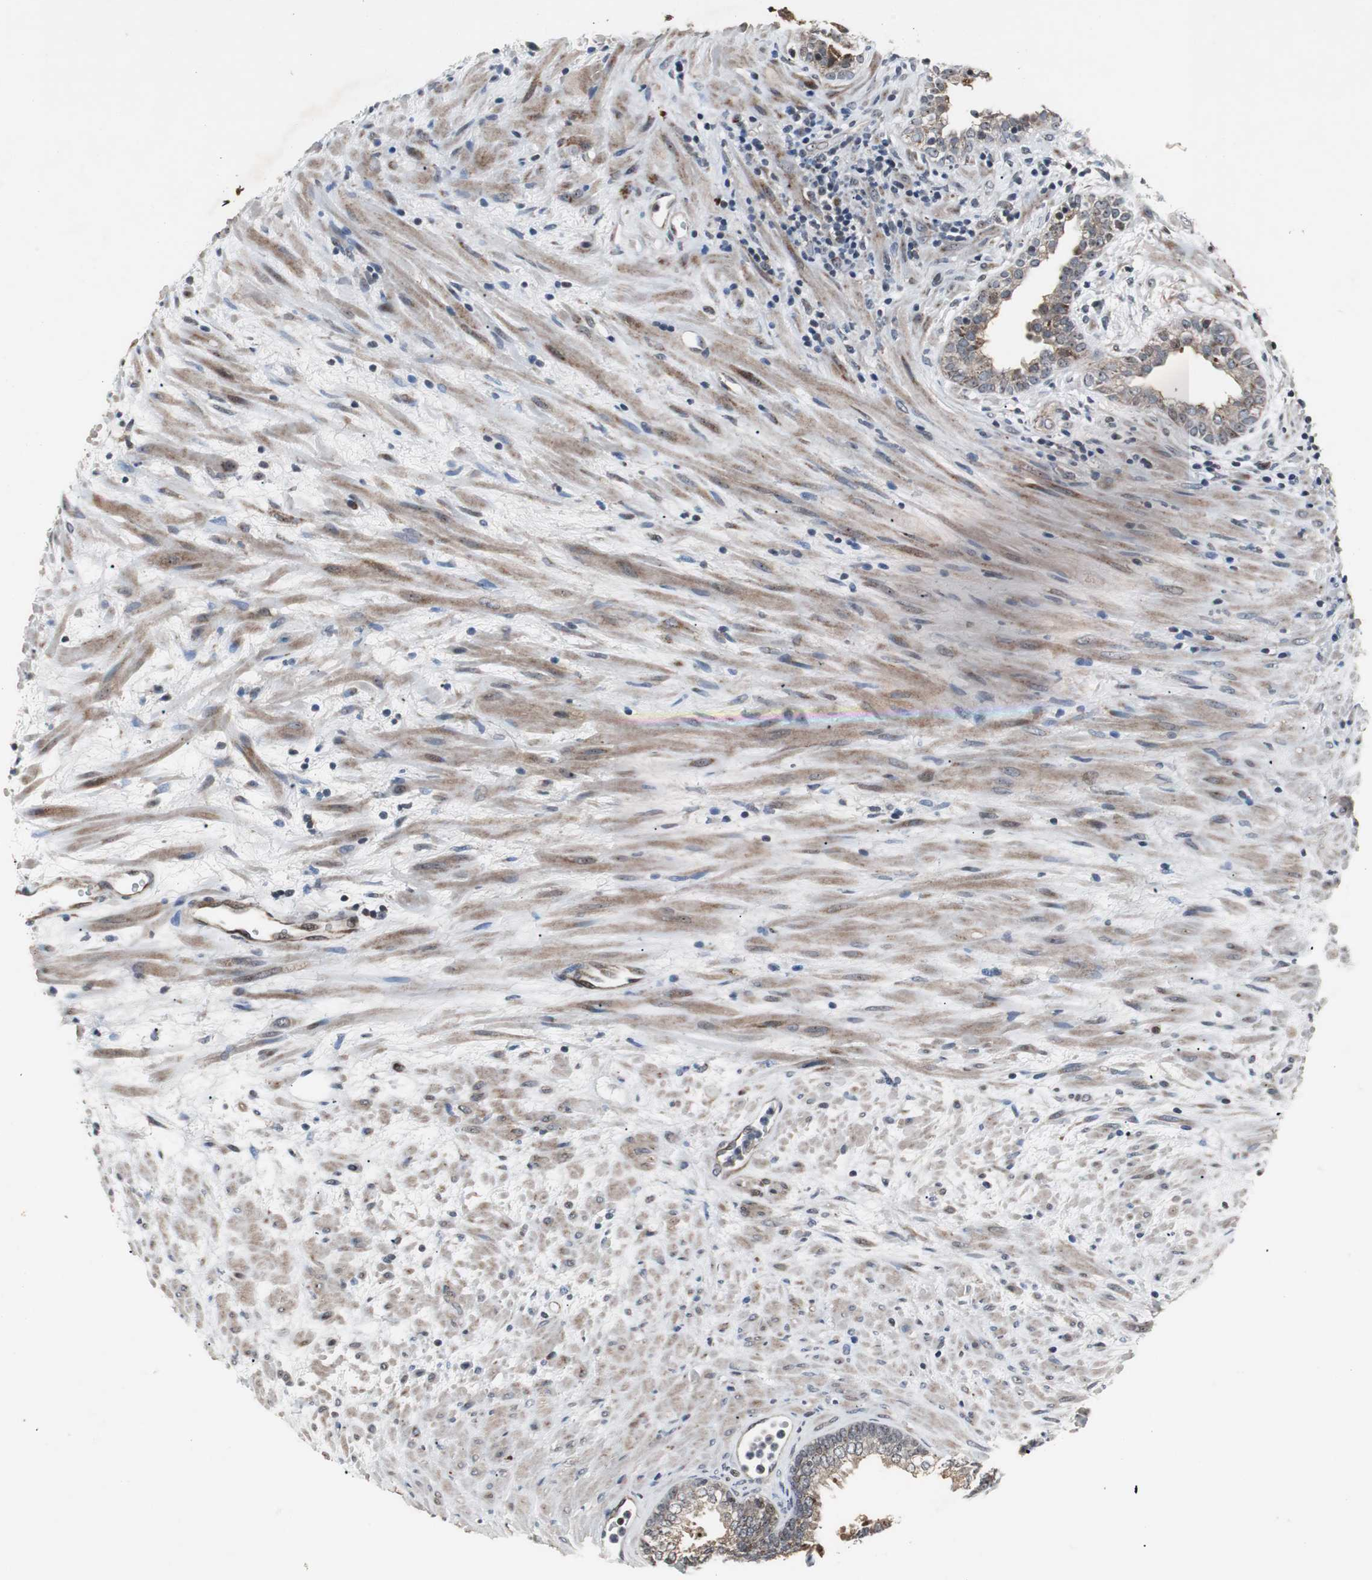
{"staining": {"intensity": "weak", "quantity": ">75%", "location": "cytoplasmic/membranous"}, "tissue": "prostate", "cell_type": "Glandular cells", "image_type": "normal", "snomed": [{"axis": "morphology", "description": "Normal tissue, NOS"}, {"axis": "topography", "description": "Prostate"}], "caption": "An immunohistochemistry histopathology image of benign tissue is shown. Protein staining in brown highlights weak cytoplasmic/membranous positivity in prostate within glandular cells. The protein of interest is shown in brown color, while the nuclei are stained blue.", "gene": "MRPL40", "patient": {"sex": "male", "age": 76}}